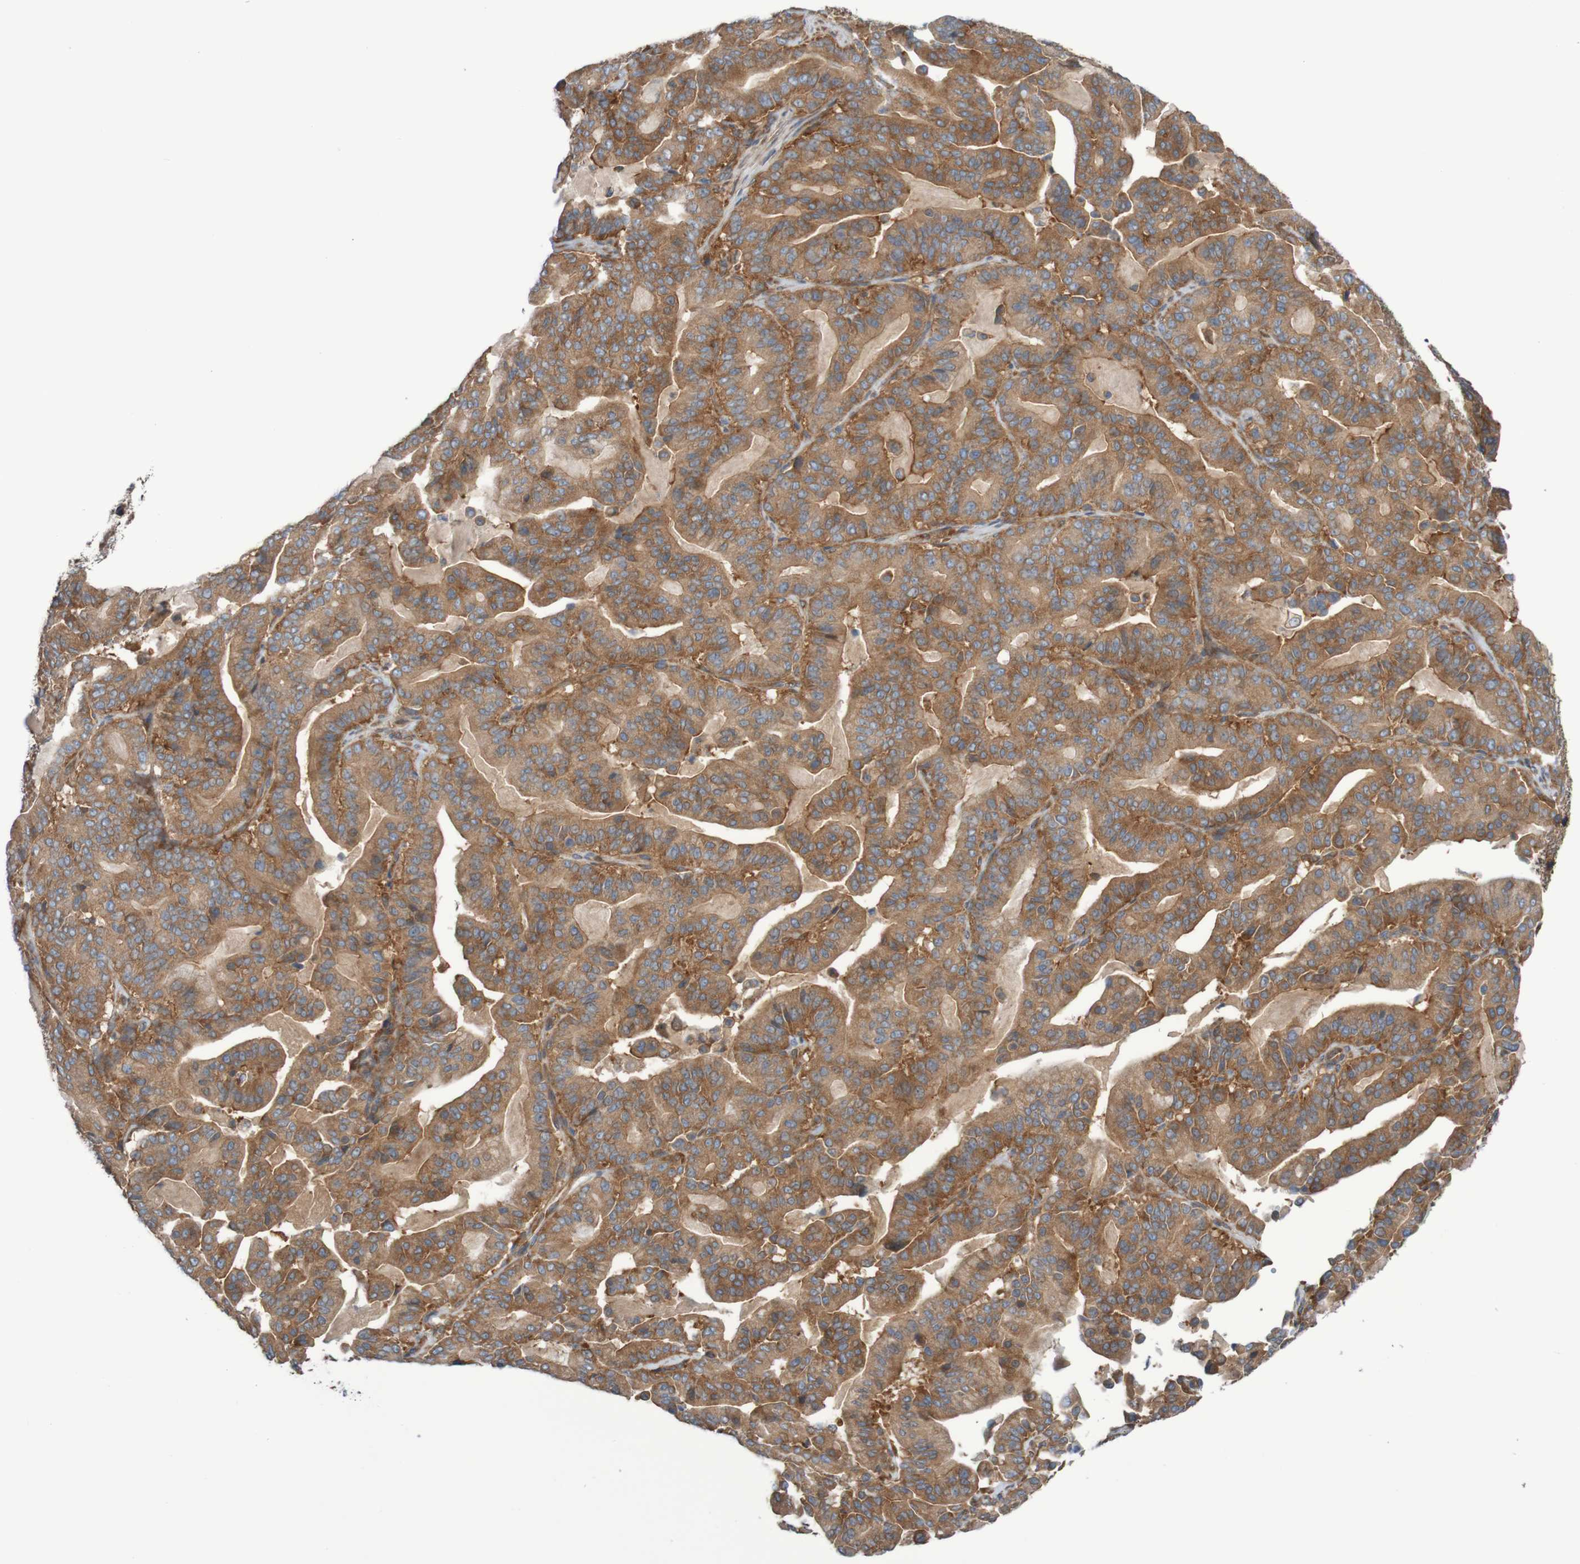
{"staining": {"intensity": "moderate", "quantity": ">75%", "location": "cytoplasmic/membranous"}, "tissue": "pancreatic cancer", "cell_type": "Tumor cells", "image_type": "cancer", "snomed": [{"axis": "morphology", "description": "Adenocarcinoma, NOS"}, {"axis": "topography", "description": "Pancreas"}], "caption": "Adenocarcinoma (pancreatic) stained with a protein marker displays moderate staining in tumor cells.", "gene": "LRRC47", "patient": {"sex": "male", "age": 63}}